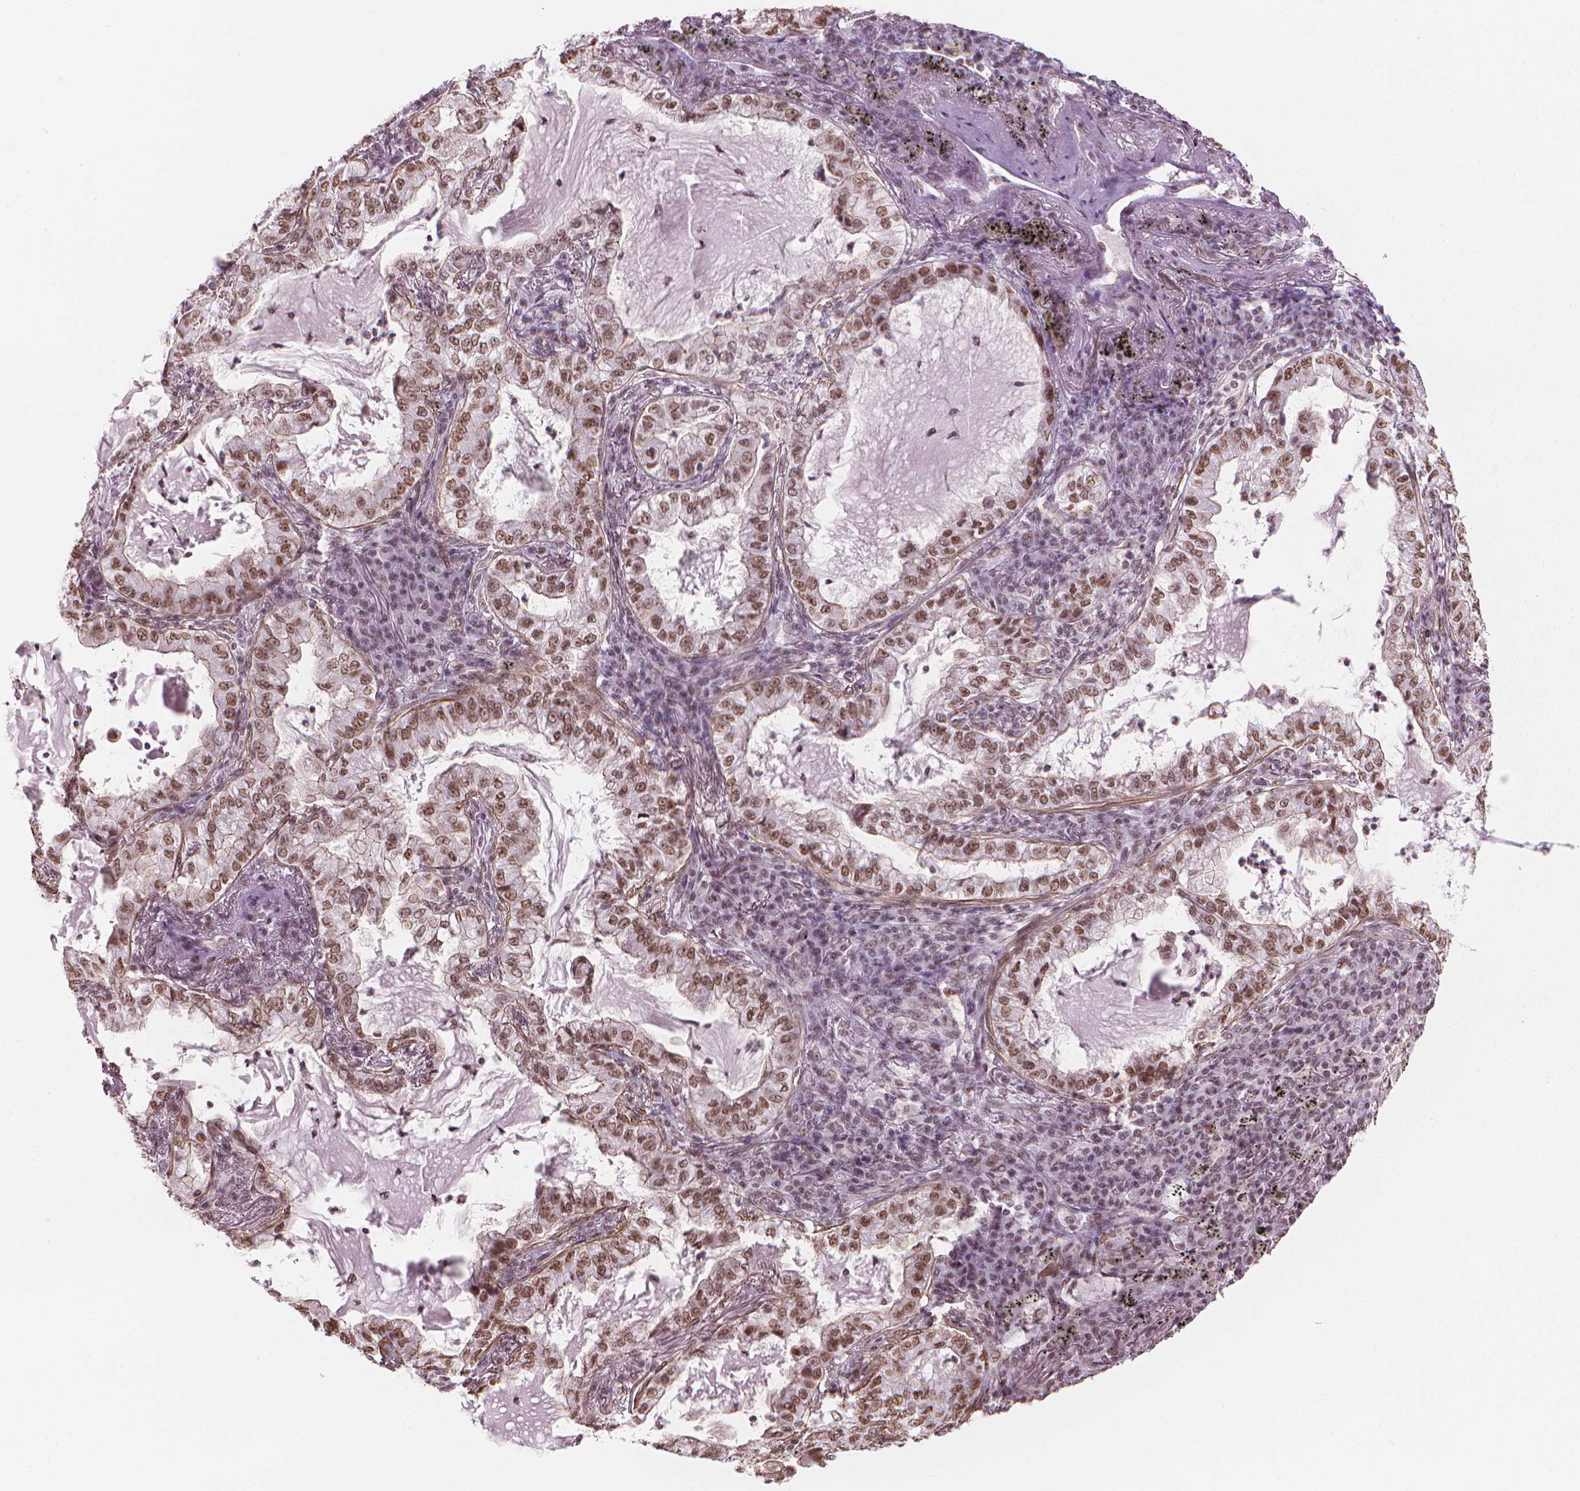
{"staining": {"intensity": "moderate", "quantity": ">75%", "location": "nuclear"}, "tissue": "lung cancer", "cell_type": "Tumor cells", "image_type": "cancer", "snomed": [{"axis": "morphology", "description": "Adenocarcinoma, NOS"}, {"axis": "topography", "description": "Lung"}], "caption": "Moderate nuclear expression for a protein is present in approximately >75% of tumor cells of lung adenocarcinoma using immunohistochemistry (IHC).", "gene": "HOXD4", "patient": {"sex": "female", "age": 73}}